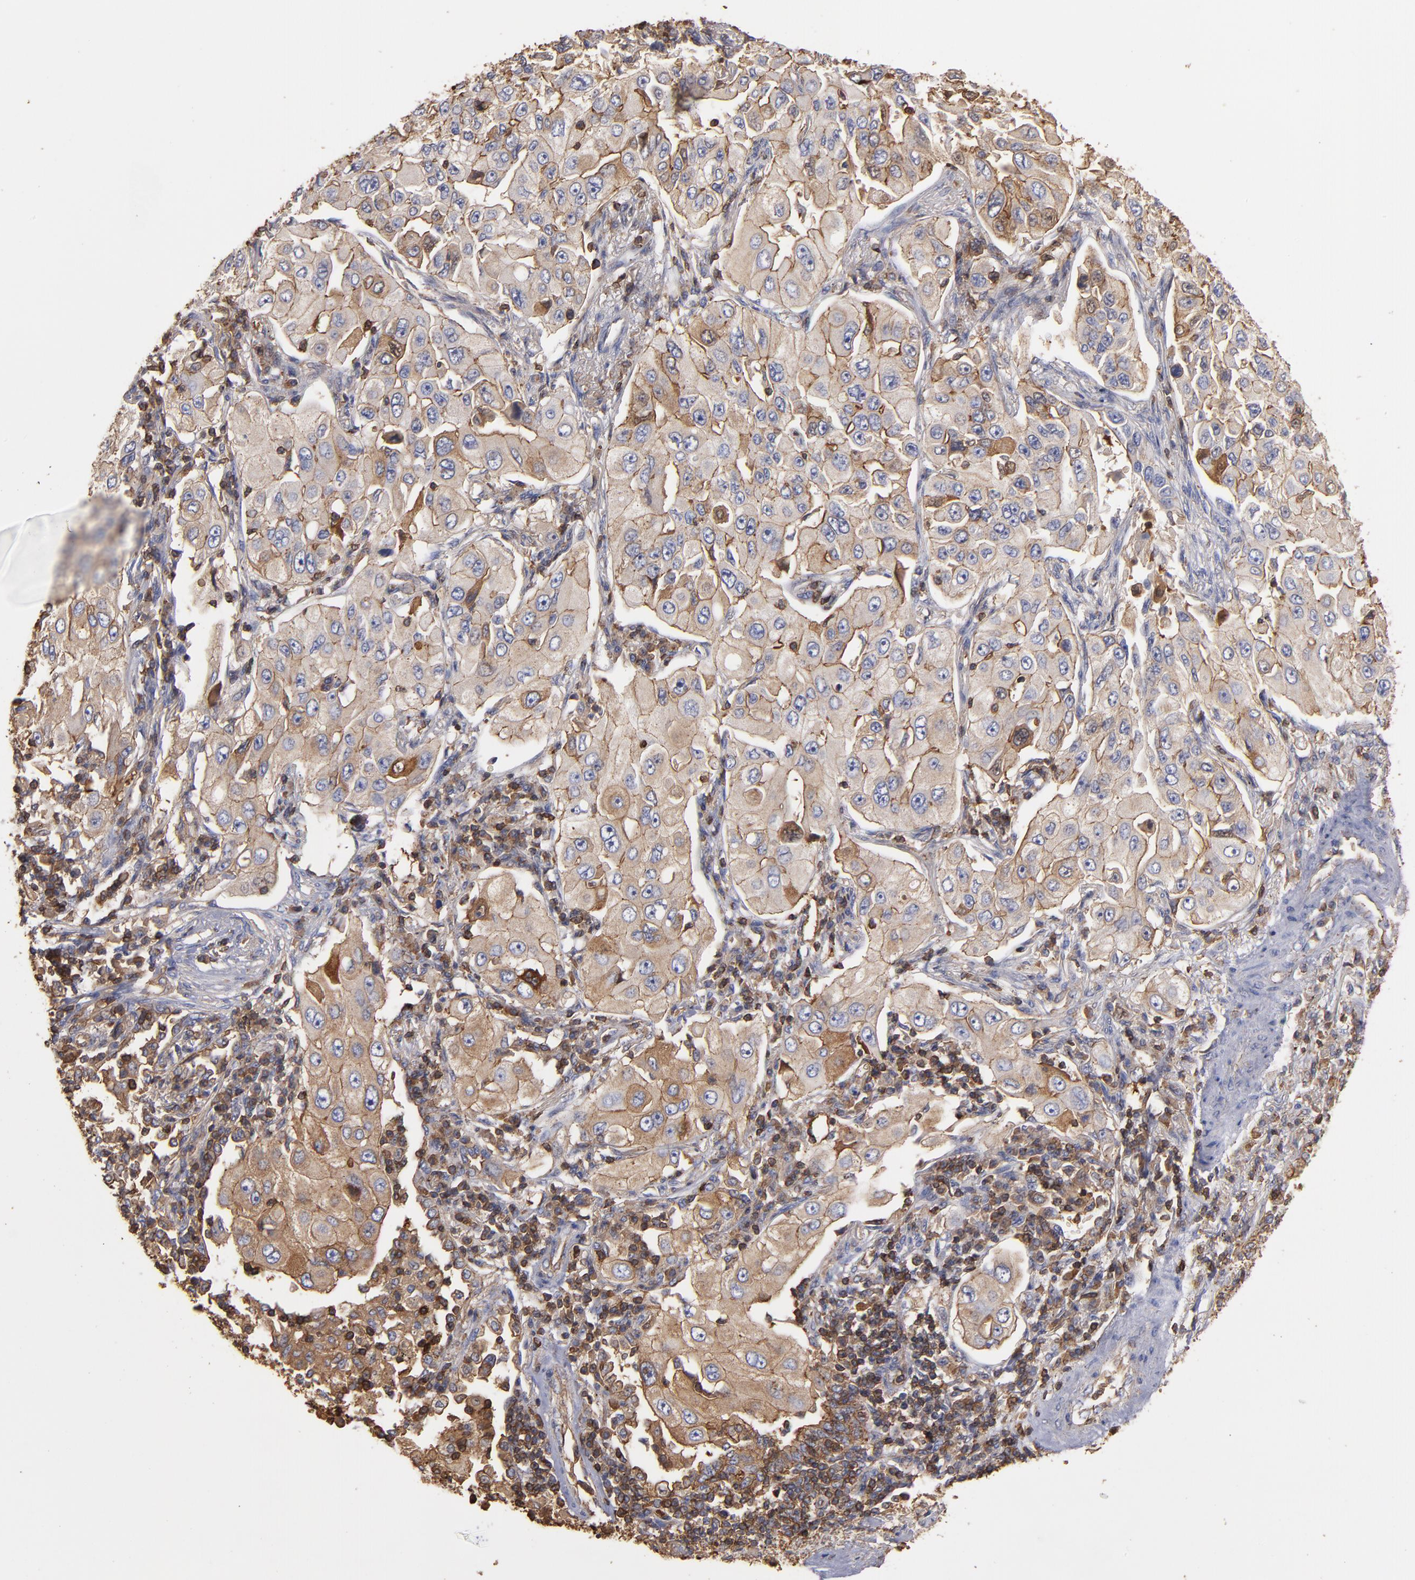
{"staining": {"intensity": "weak", "quantity": ">75%", "location": "cytoplasmic/membranous"}, "tissue": "lung cancer", "cell_type": "Tumor cells", "image_type": "cancer", "snomed": [{"axis": "morphology", "description": "Adenocarcinoma, NOS"}, {"axis": "topography", "description": "Lung"}], "caption": "The image reveals immunohistochemical staining of lung adenocarcinoma. There is weak cytoplasmic/membranous expression is appreciated in about >75% of tumor cells.", "gene": "ACTN4", "patient": {"sex": "male", "age": 84}}